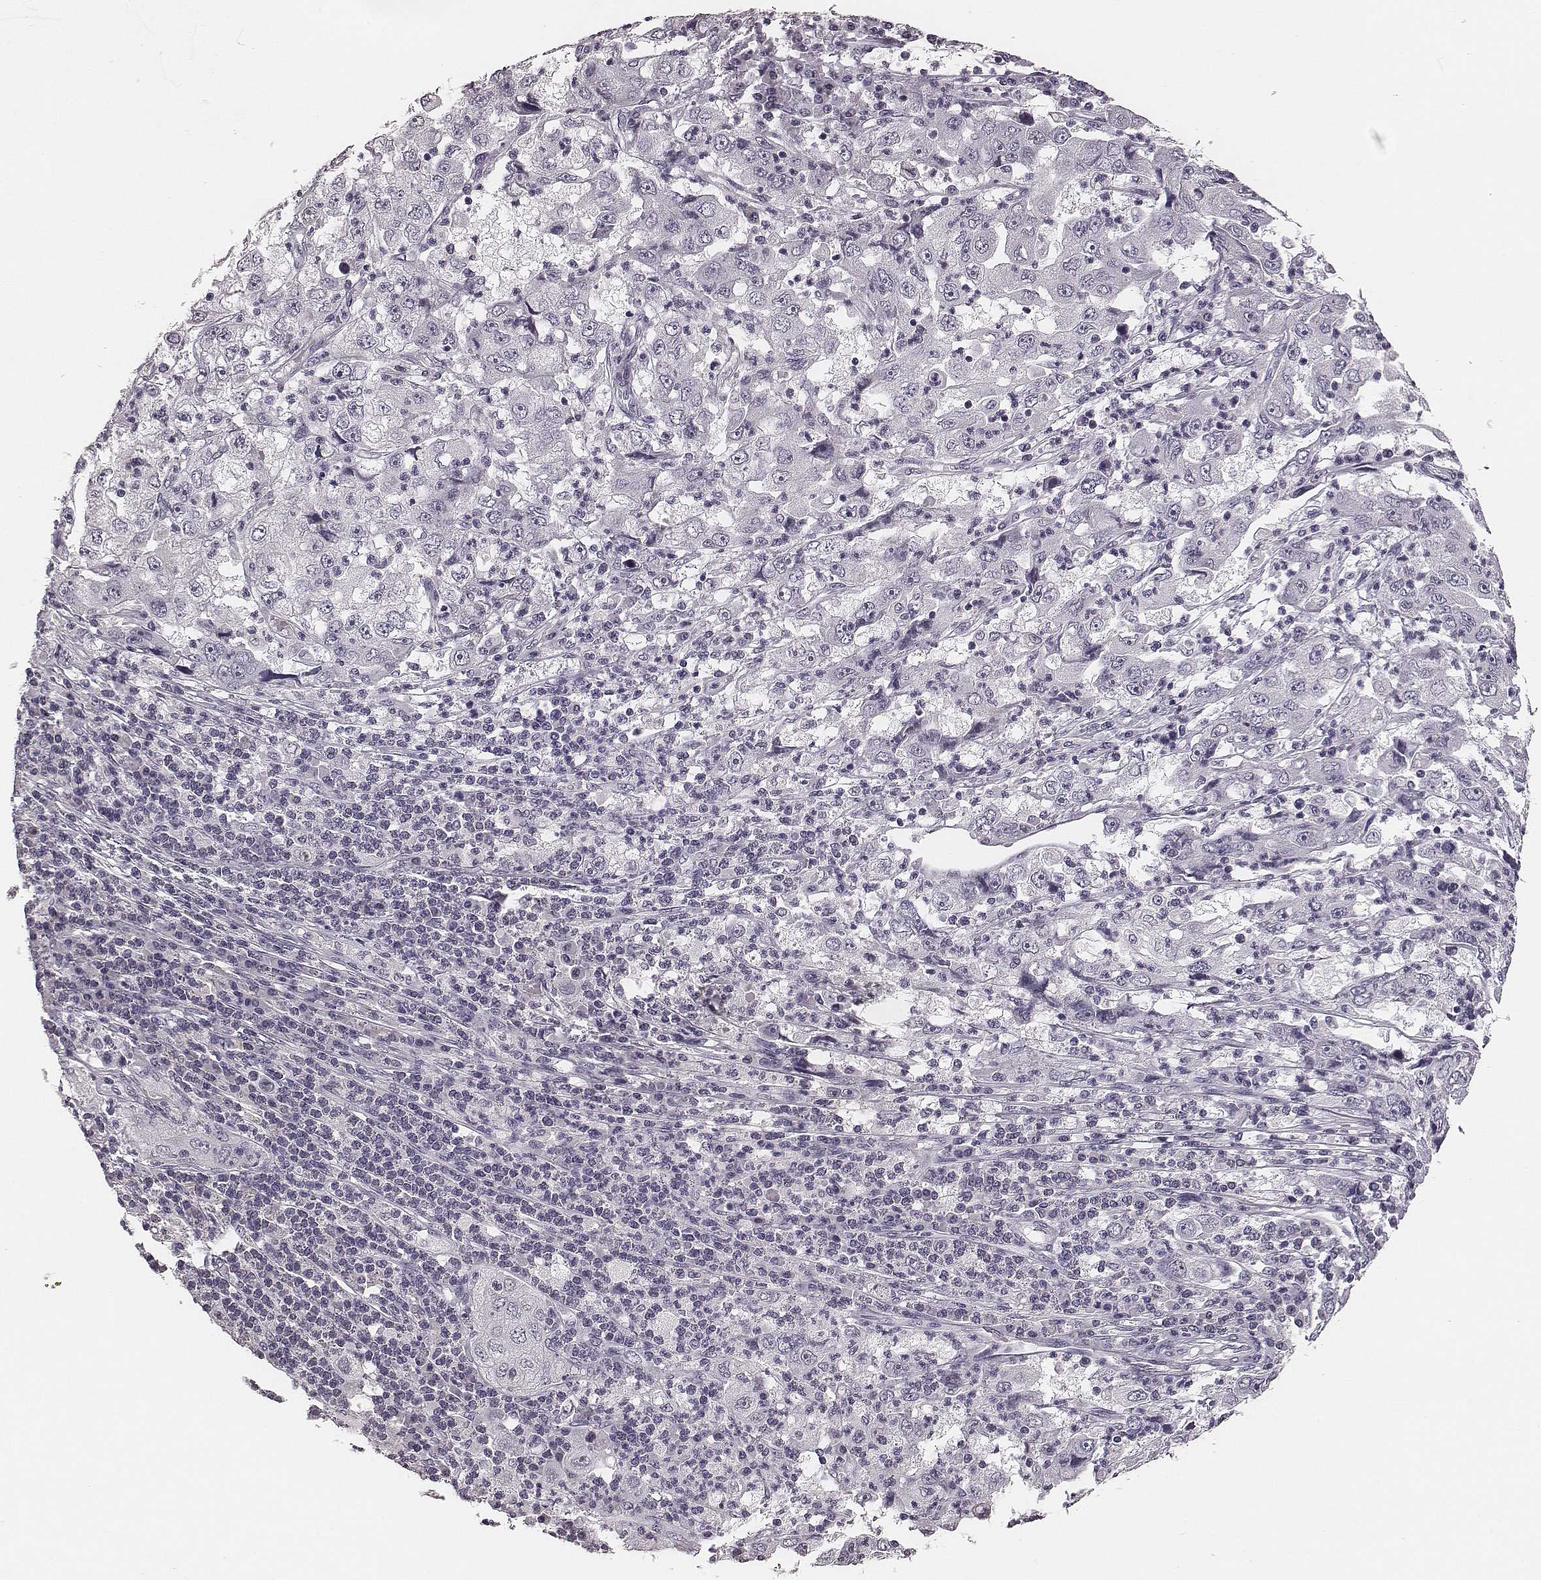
{"staining": {"intensity": "negative", "quantity": "none", "location": "none"}, "tissue": "cervical cancer", "cell_type": "Tumor cells", "image_type": "cancer", "snomed": [{"axis": "morphology", "description": "Squamous cell carcinoma, NOS"}, {"axis": "topography", "description": "Cervix"}], "caption": "Tumor cells are negative for protein expression in human cervical cancer.", "gene": "CSHL1", "patient": {"sex": "female", "age": 36}}